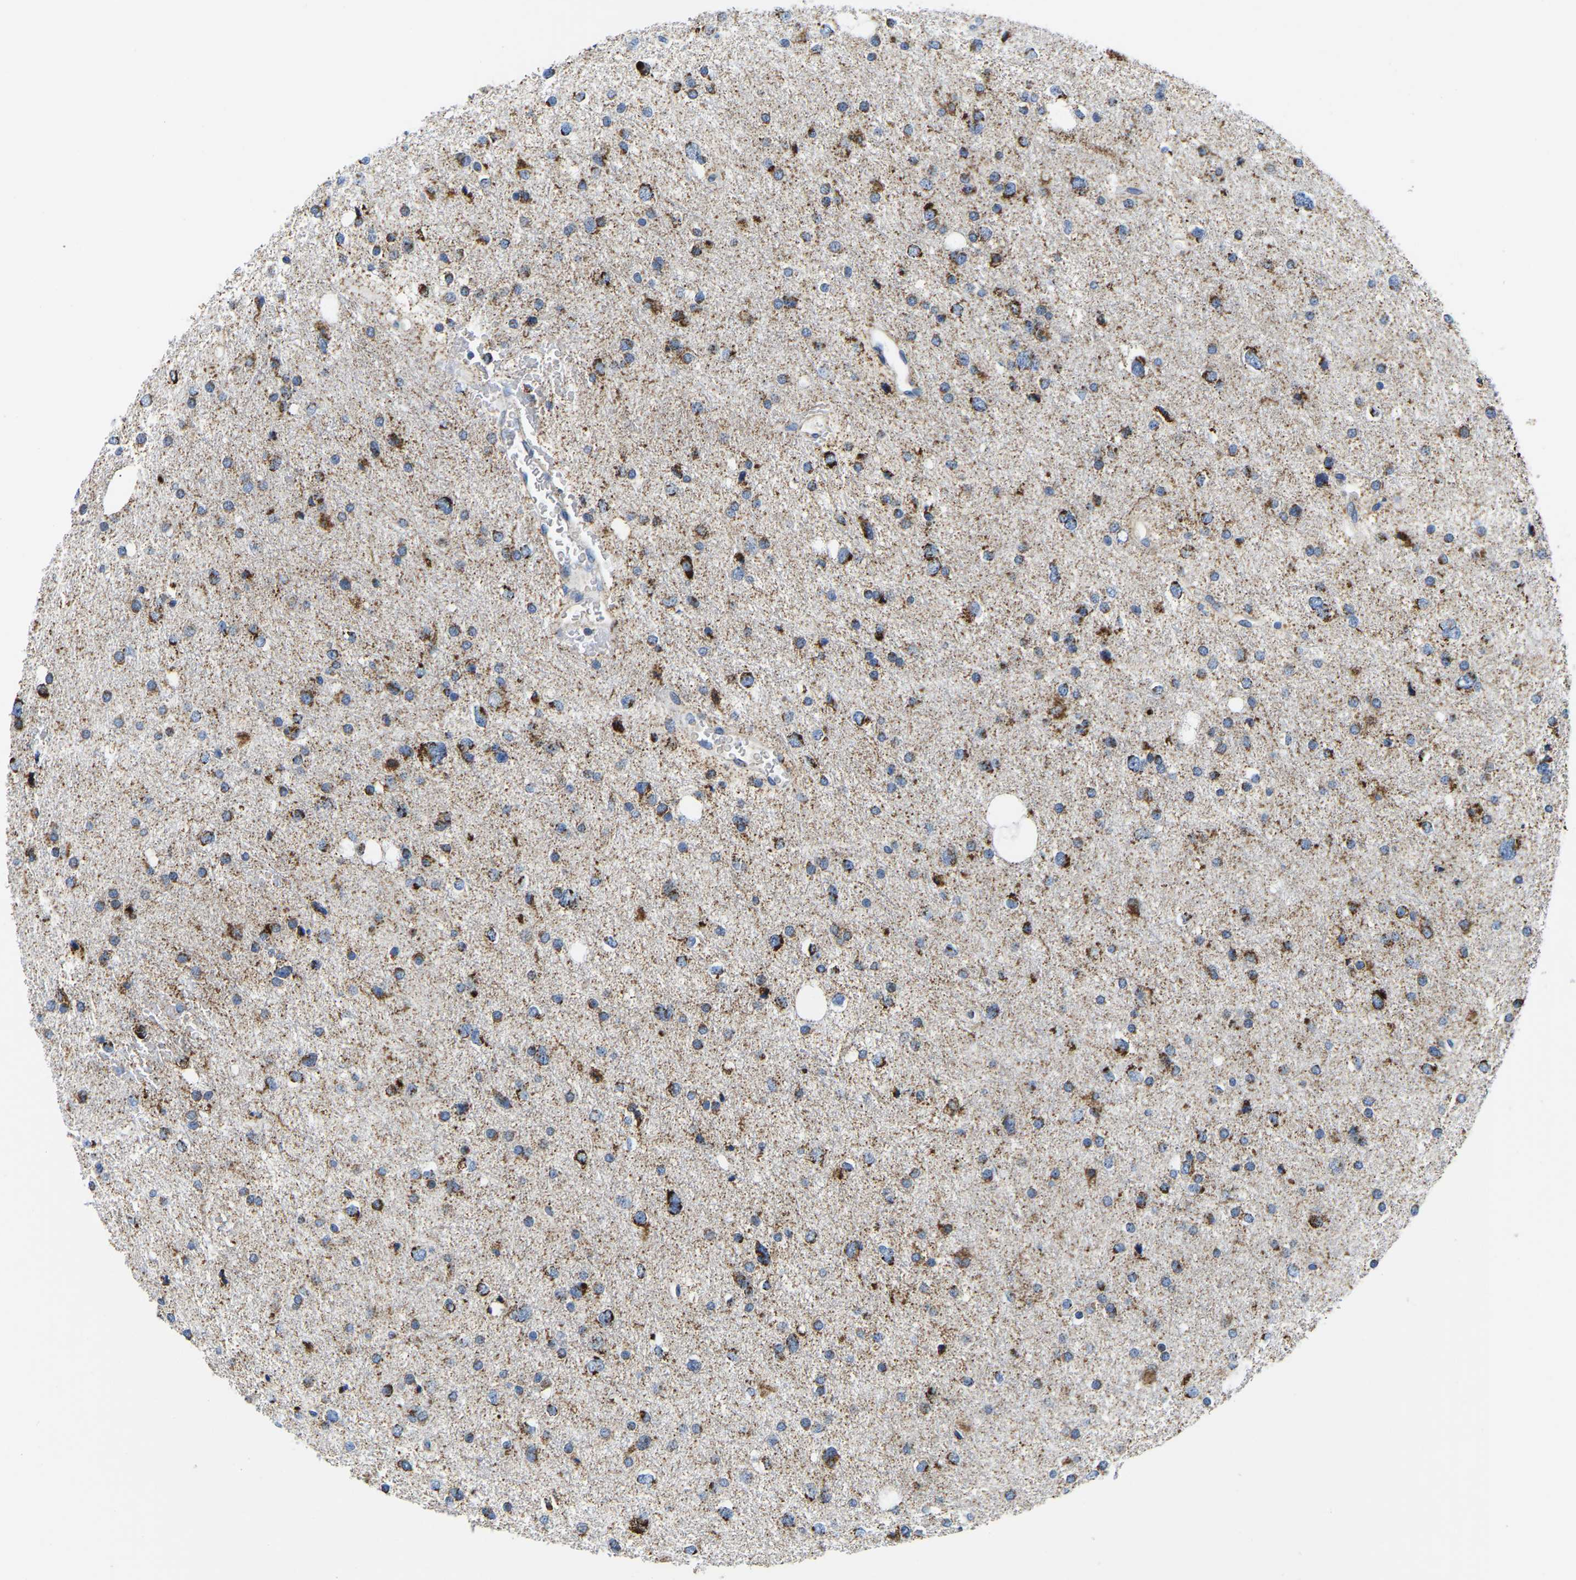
{"staining": {"intensity": "strong", "quantity": "<25%", "location": "cytoplasmic/membranous"}, "tissue": "glioma", "cell_type": "Tumor cells", "image_type": "cancer", "snomed": [{"axis": "morphology", "description": "Glioma, malignant, Low grade"}, {"axis": "topography", "description": "Brain"}], "caption": "Strong cytoplasmic/membranous protein positivity is appreciated in approximately <25% of tumor cells in glioma. The protein of interest is stained brown, and the nuclei are stained in blue (DAB IHC with brightfield microscopy, high magnification).", "gene": "SFXN1", "patient": {"sex": "female", "age": 37}}